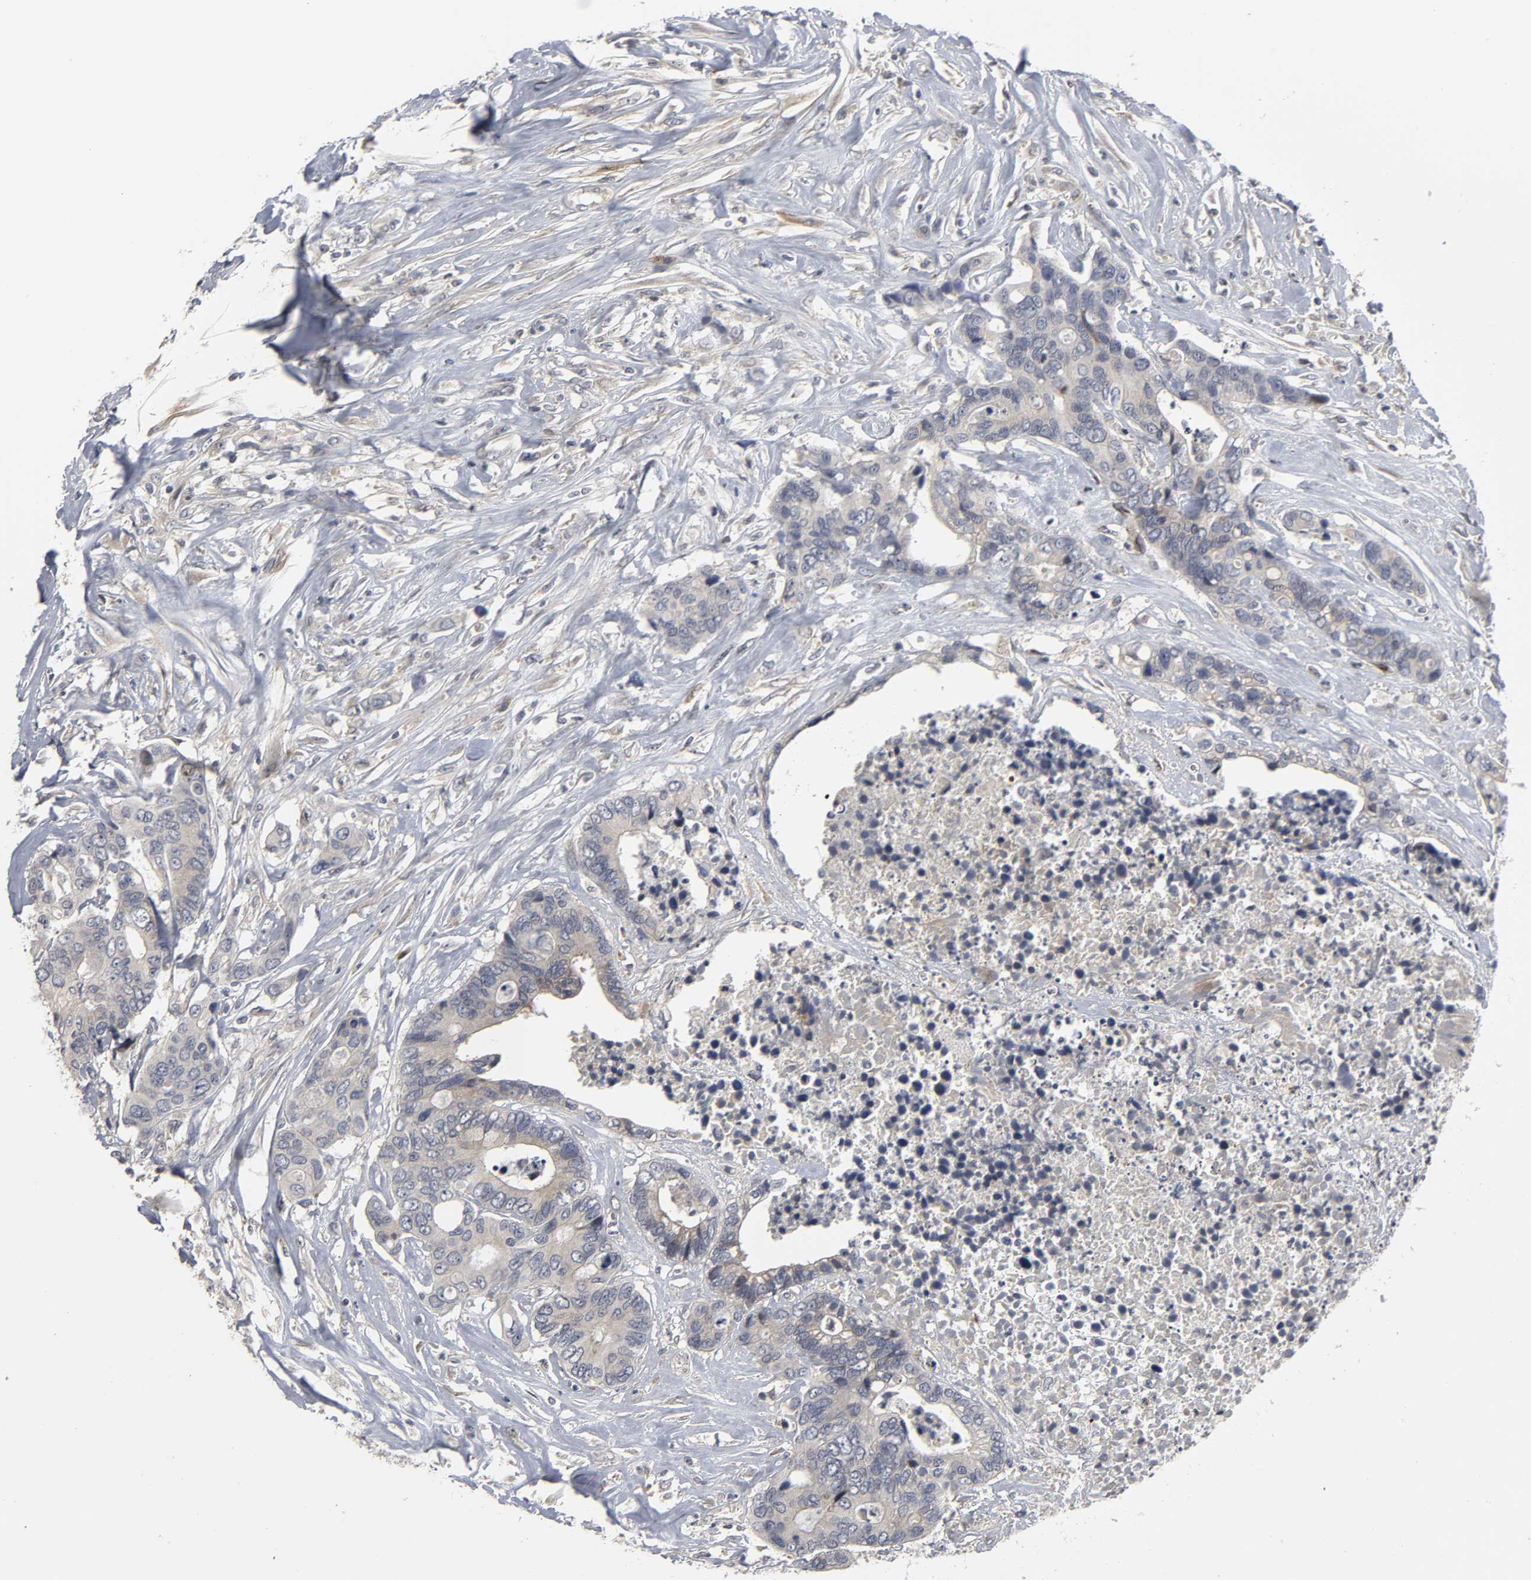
{"staining": {"intensity": "weak", "quantity": "<25%", "location": "cytoplasmic/membranous"}, "tissue": "colorectal cancer", "cell_type": "Tumor cells", "image_type": "cancer", "snomed": [{"axis": "morphology", "description": "Adenocarcinoma, NOS"}, {"axis": "topography", "description": "Rectum"}], "caption": "Tumor cells show no significant positivity in colorectal adenocarcinoma.", "gene": "ASB6", "patient": {"sex": "male", "age": 55}}